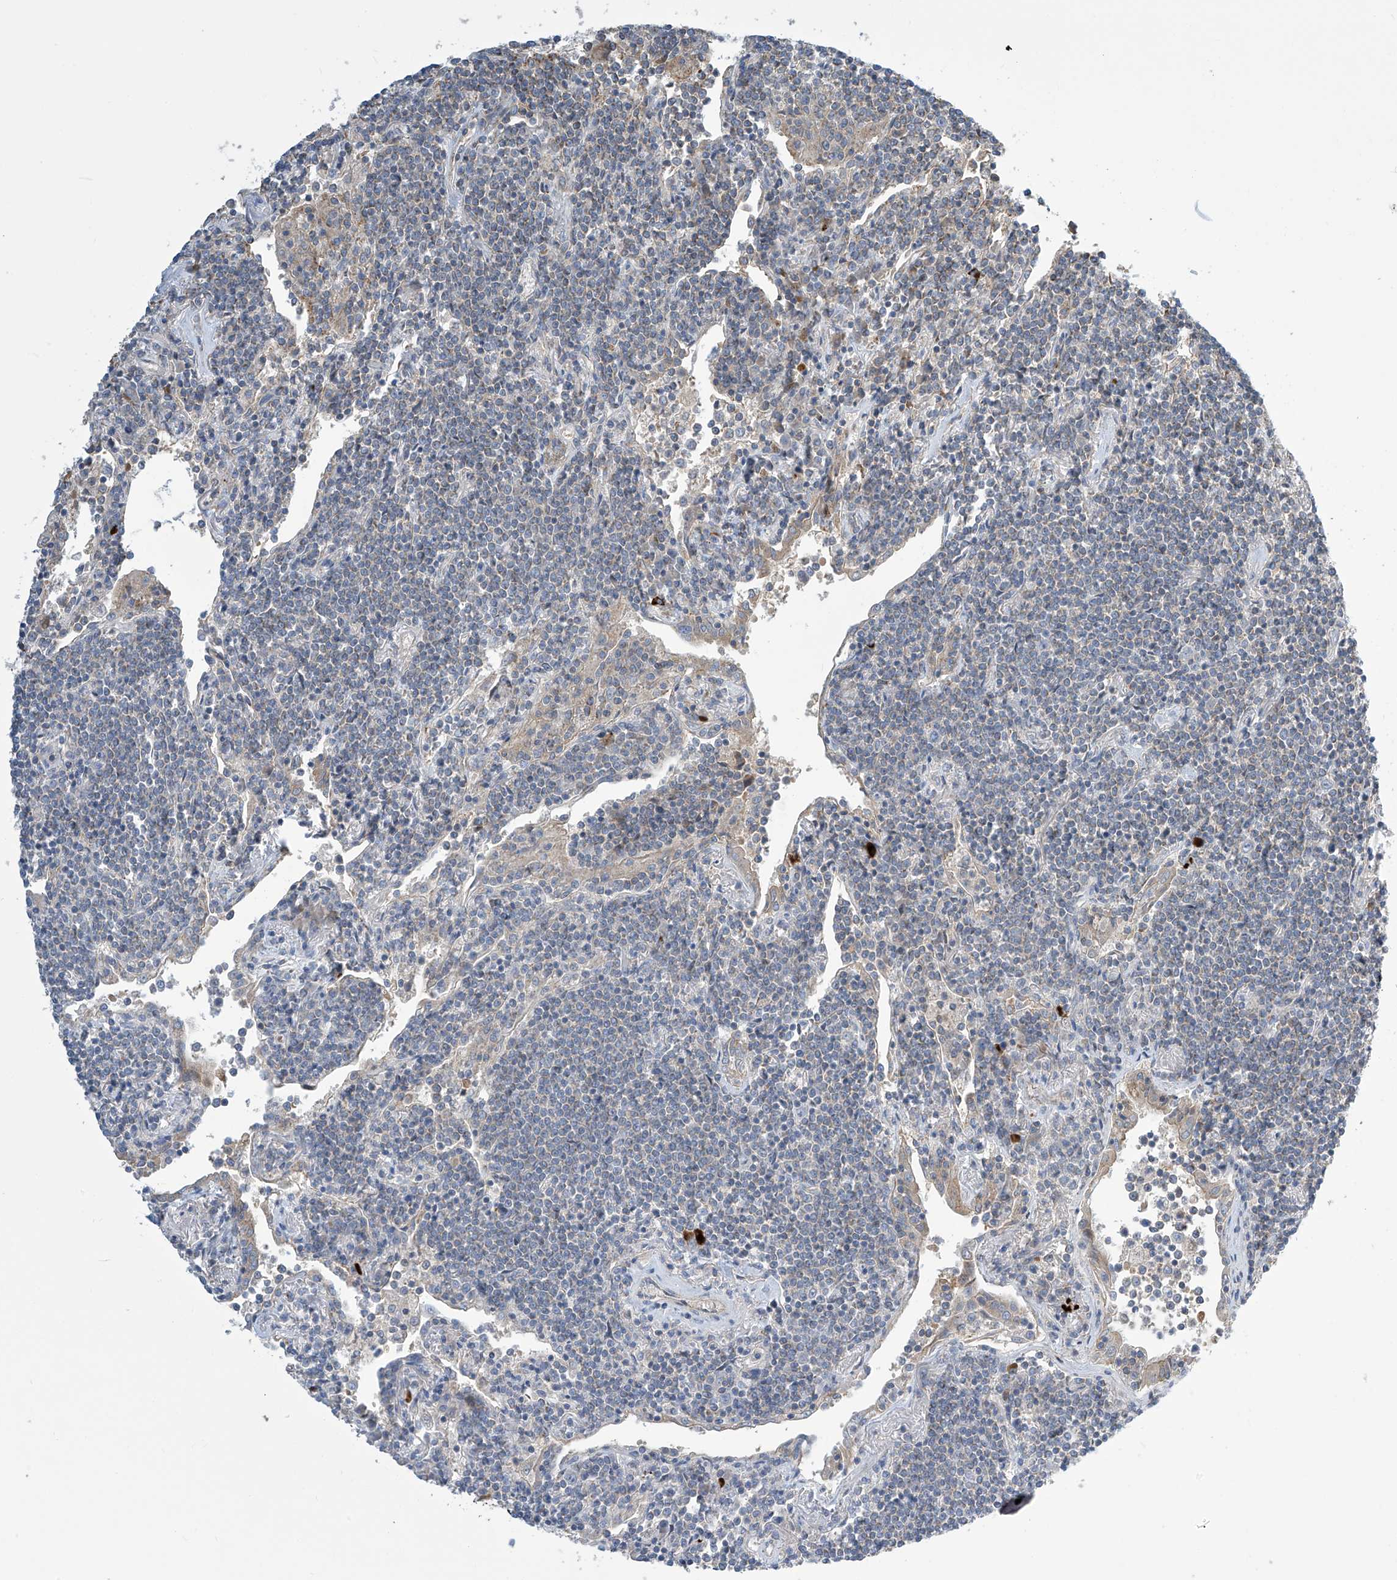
{"staining": {"intensity": "negative", "quantity": "none", "location": "none"}, "tissue": "lymphoma", "cell_type": "Tumor cells", "image_type": "cancer", "snomed": [{"axis": "morphology", "description": "Malignant lymphoma, non-Hodgkin's type, Low grade"}, {"axis": "topography", "description": "Lung"}], "caption": "This is a histopathology image of IHC staining of low-grade malignant lymphoma, non-Hodgkin's type, which shows no staining in tumor cells. (Stains: DAB (3,3'-diaminobenzidine) IHC with hematoxylin counter stain, Microscopy: brightfield microscopy at high magnification).", "gene": "IBA57", "patient": {"sex": "female", "age": 71}}